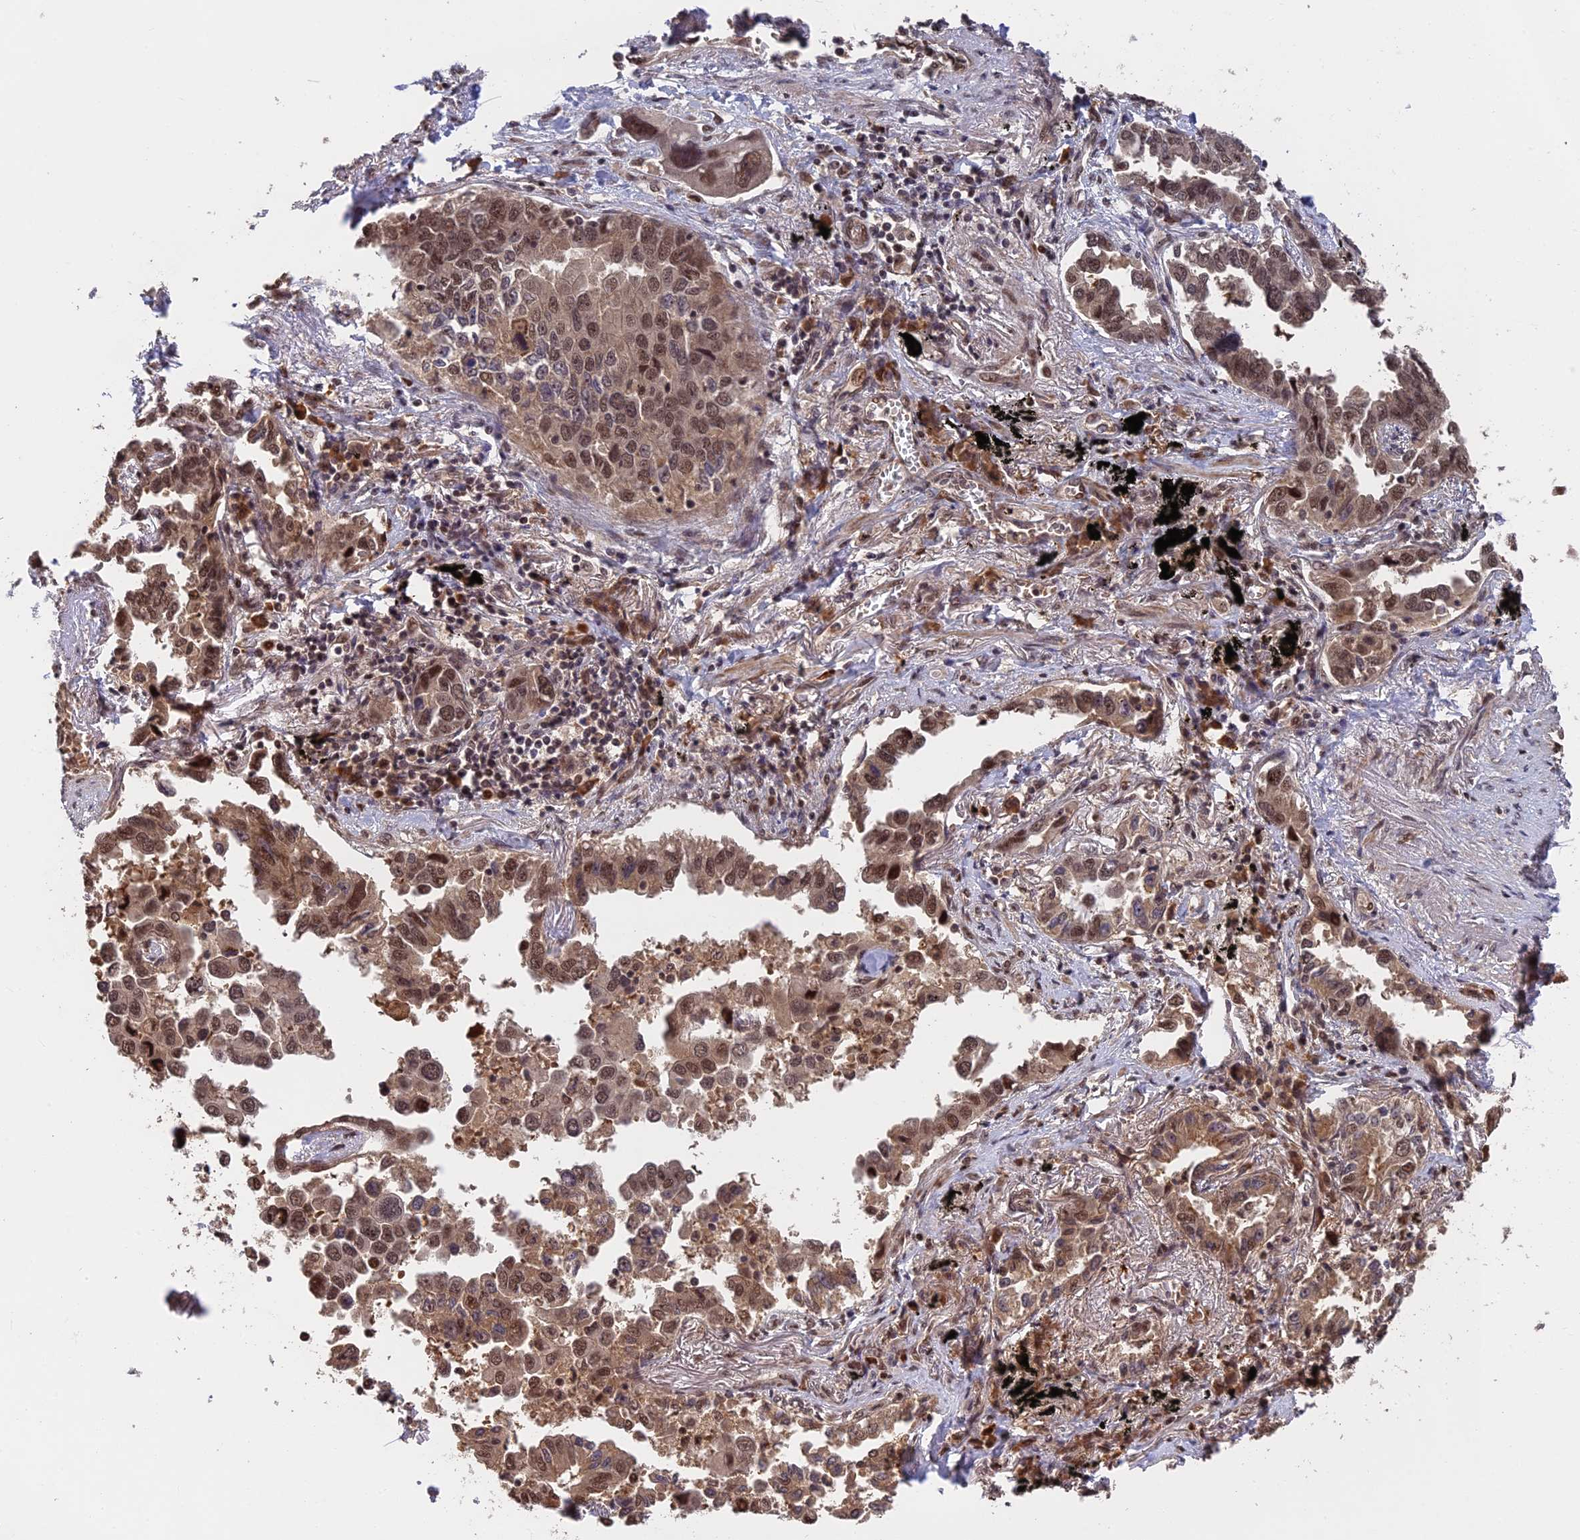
{"staining": {"intensity": "moderate", "quantity": ">75%", "location": "nuclear"}, "tissue": "lung cancer", "cell_type": "Tumor cells", "image_type": "cancer", "snomed": [{"axis": "morphology", "description": "Adenocarcinoma, NOS"}, {"axis": "topography", "description": "Lung"}], "caption": "High-power microscopy captured an immunohistochemistry micrograph of lung adenocarcinoma, revealing moderate nuclear expression in about >75% of tumor cells. The staining is performed using DAB brown chromogen to label protein expression. The nuclei are counter-stained blue using hematoxylin.", "gene": "OSBPL1A", "patient": {"sex": "male", "age": 67}}